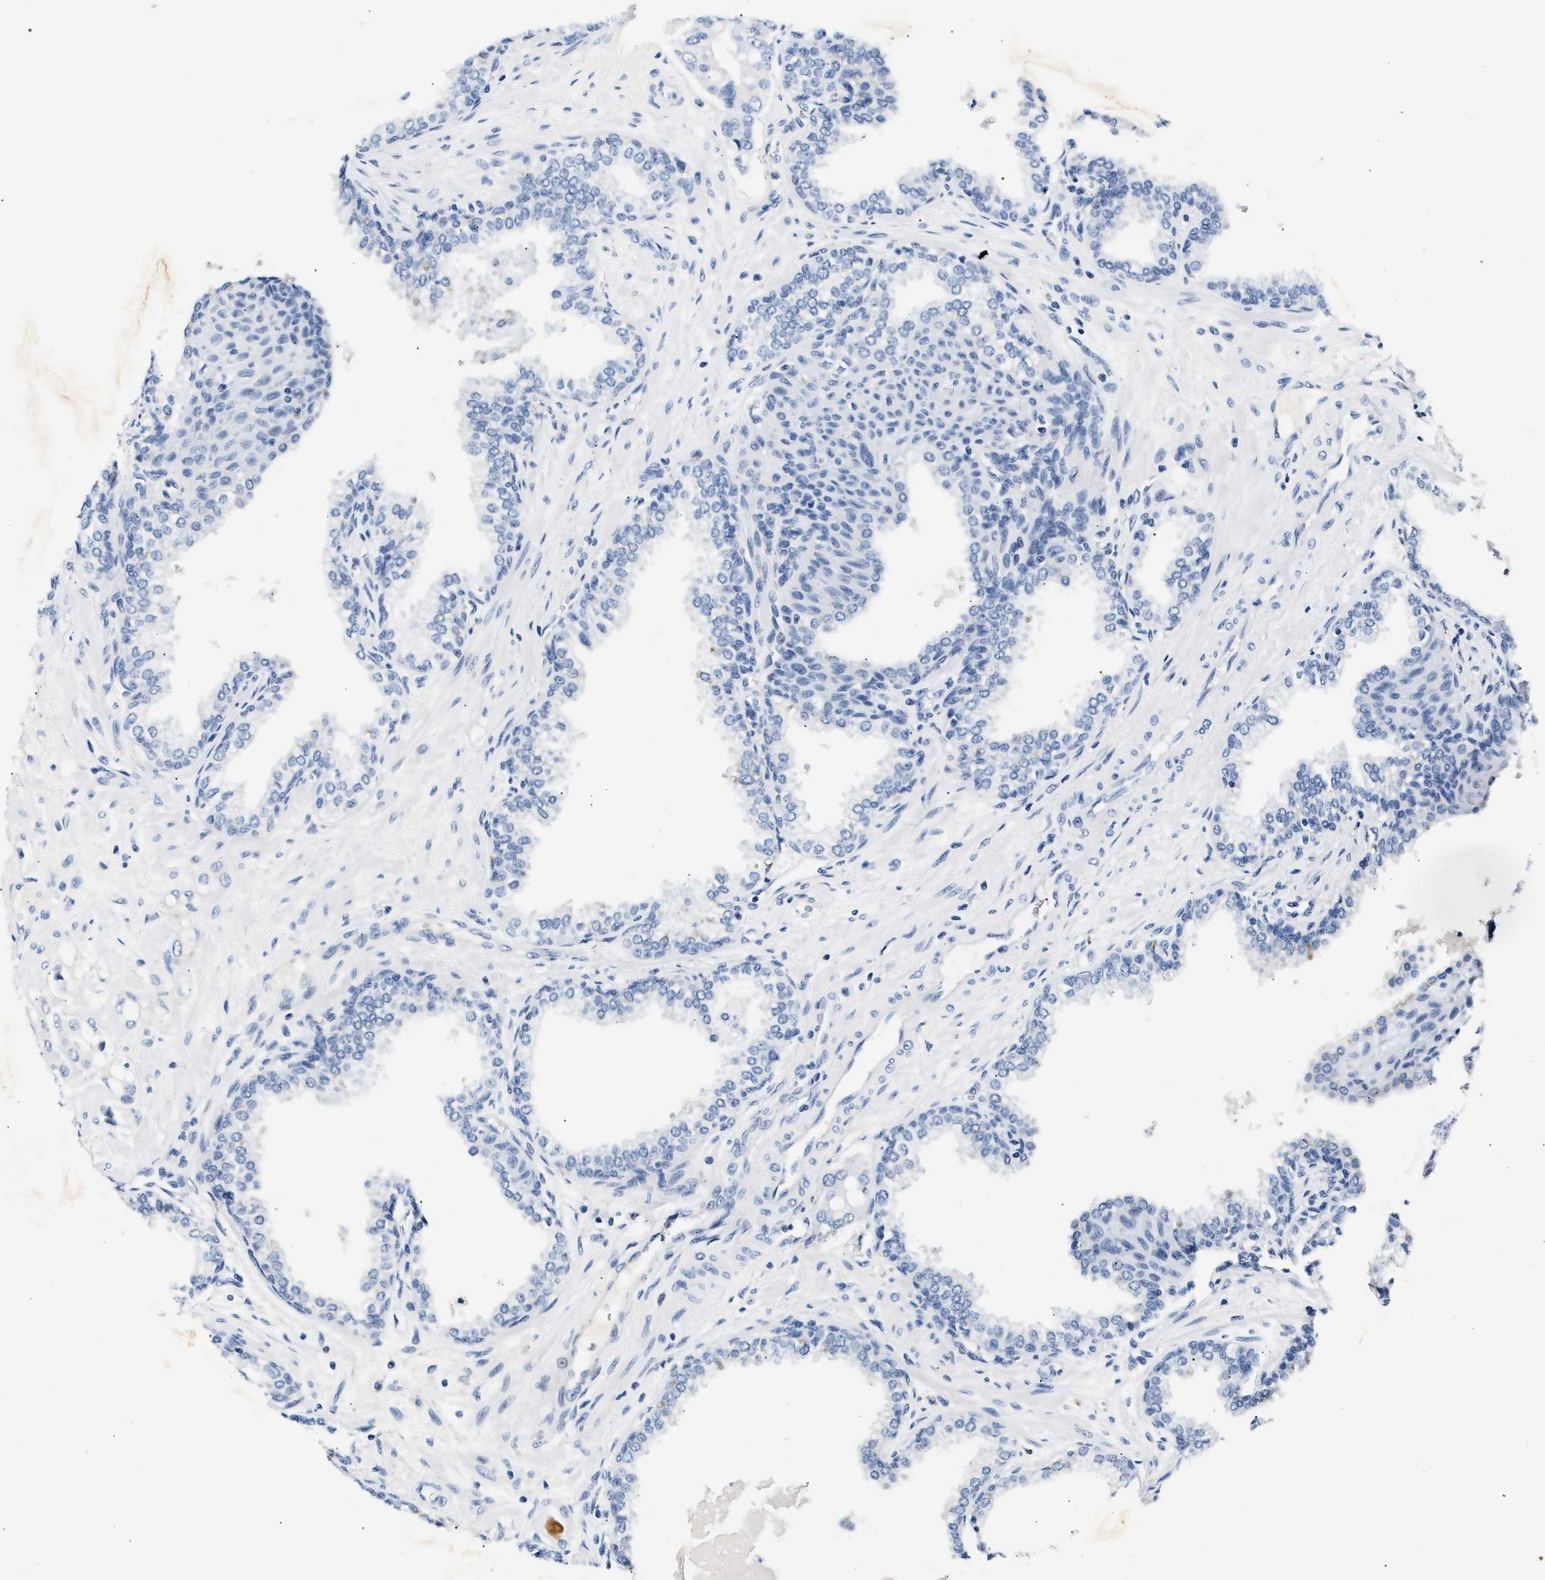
{"staining": {"intensity": "negative", "quantity": "none", "location": "none"}, "tissue": "prostate cancer", "cell_type": "Tumor cells", "image_type": "cancer", "snomed": [{"axis": "morphology", "description": "Adenocarcinoma, High grade"}, {"axis": "topography", "description": "Prostate"}], "caption": "This is an immunohistochemistry image of prostate cancer (high-grade adenocarcinoma). There is no staining in tumor cells.", "gene": "MED22", "patient": {"sex": "male", "age": 52}}